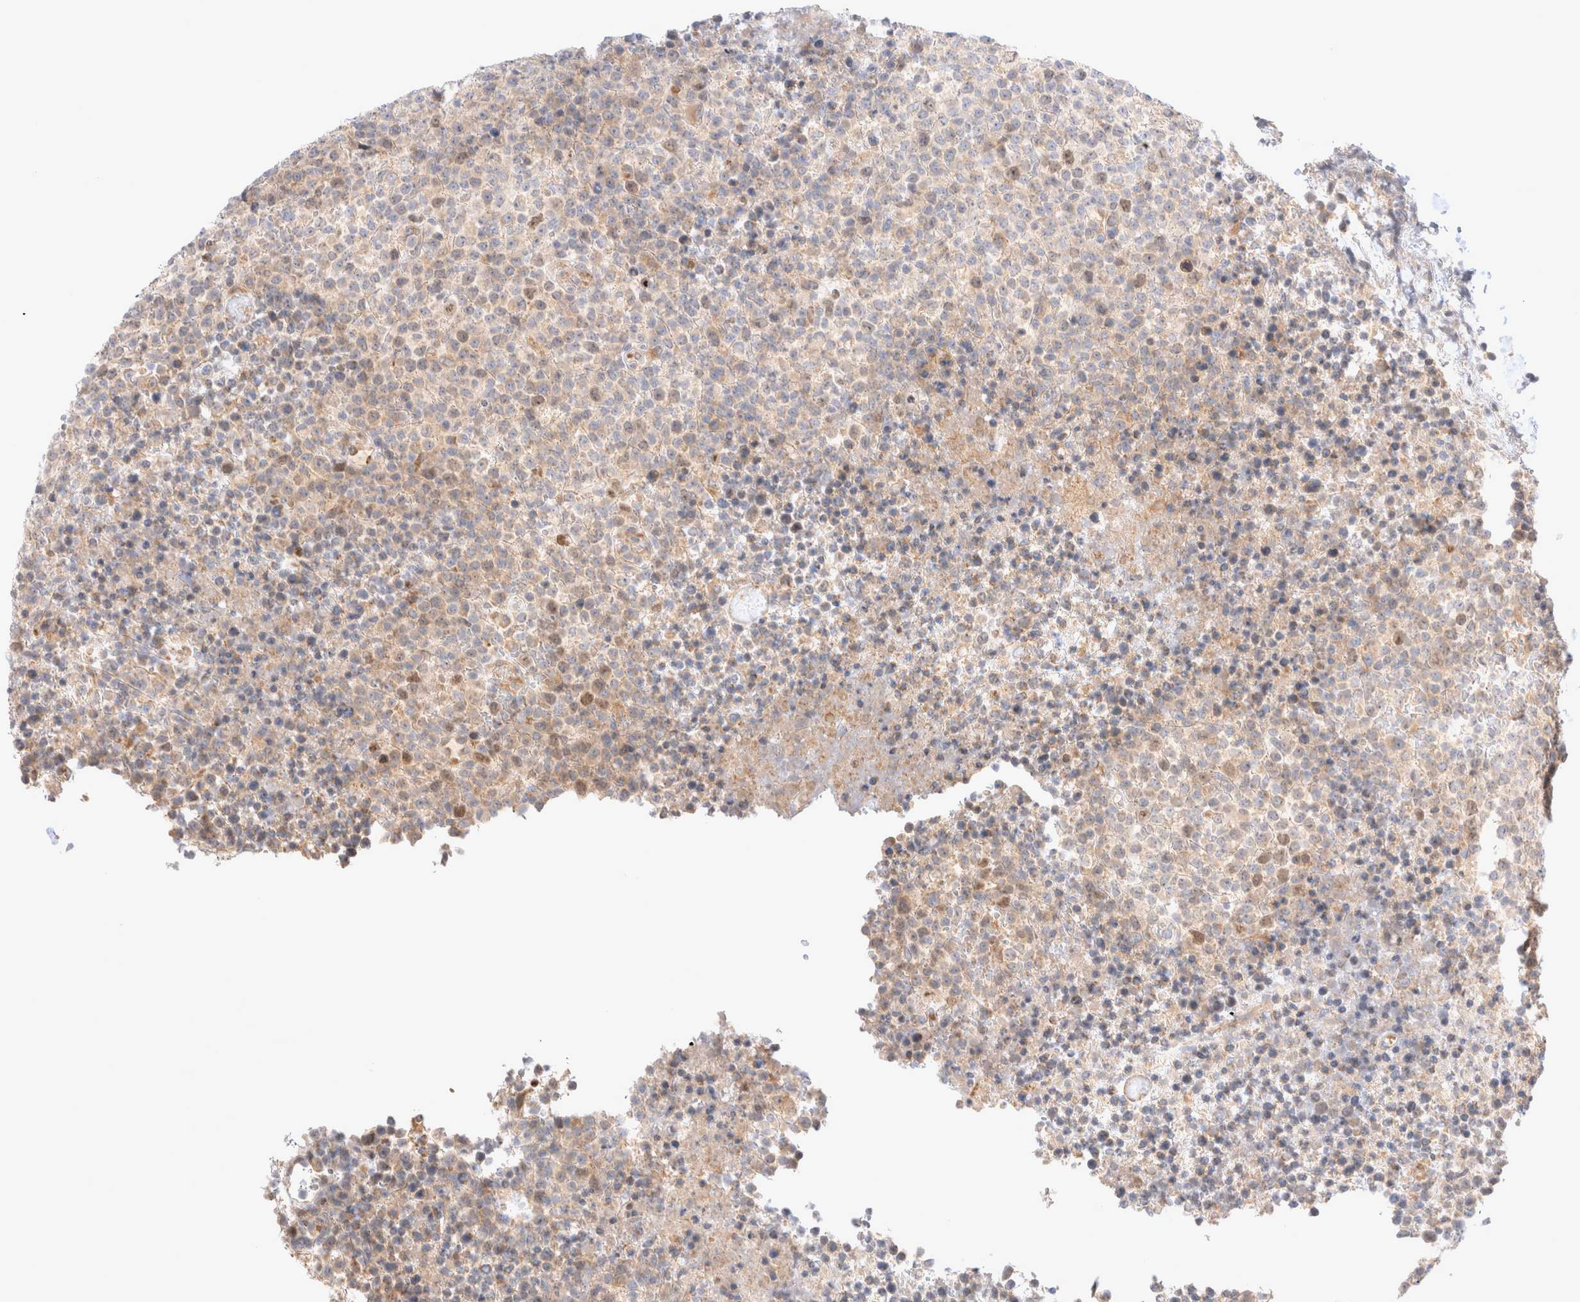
{"staining": {"intensity": "weak", "quantity": "25%-75%", "location": "cytoplasmic/membranous"}, "tissue": "lymphoma", "cell_type": "Tumor cells", "image_type": "cancer", "snomed": [{"axis": "morphology", "description": "Malignant lymphoma, non-Hodgkin's type, High grade"}, {"axis": "topography", "description": "Lymph node"}], "caption": "A low amount of weak cytoplasmic/membranous positivity is appreciated in approximately 25%-75% of tumor cells in malignant lymphoma, non-Hodgkin's type (high-grade) tissue. (DAB = brown stain, brightfield microscopy at high magnification).", "gene": "NPC1", "patient": {"sex": "male", "age": 13}}